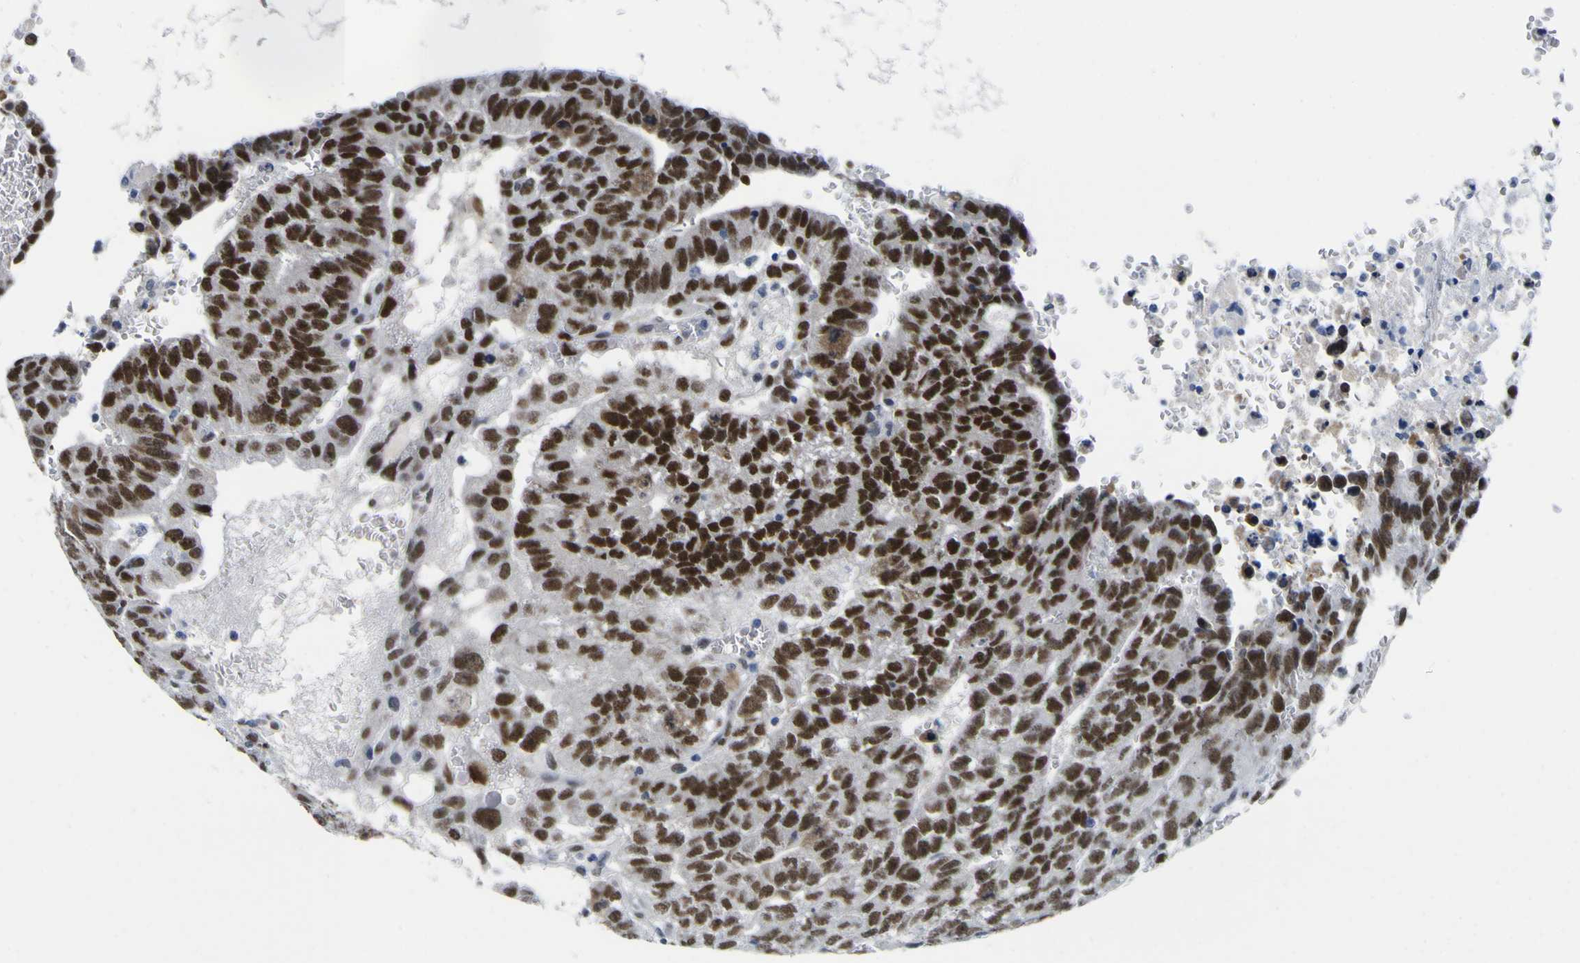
{"staining": {"intensity": "strong", "quantity": ">75%", "location": "nuclear"}, "tissue": "testis cancer", "cell_type": "Tumor cells", "image_type": "cancer", "snomed": [{"axis": "morphology", "description": "Seminoma, NOS"}, {"axis": "morphology", "description": "Carcinoma, Embryonal, NOS"}, {"axis": "topography", "description": "Testis"}], "caption": "Protein staining of testis cancer tissue reveals strong nuclear positivity in approximately >75% of tumor cells. (DAB (3,3'-diaminobenzidine) IHC with brightfield microscopy, high magnification).", "gene": "MBD3", "patient": {"sex": "male", "age": 52}}